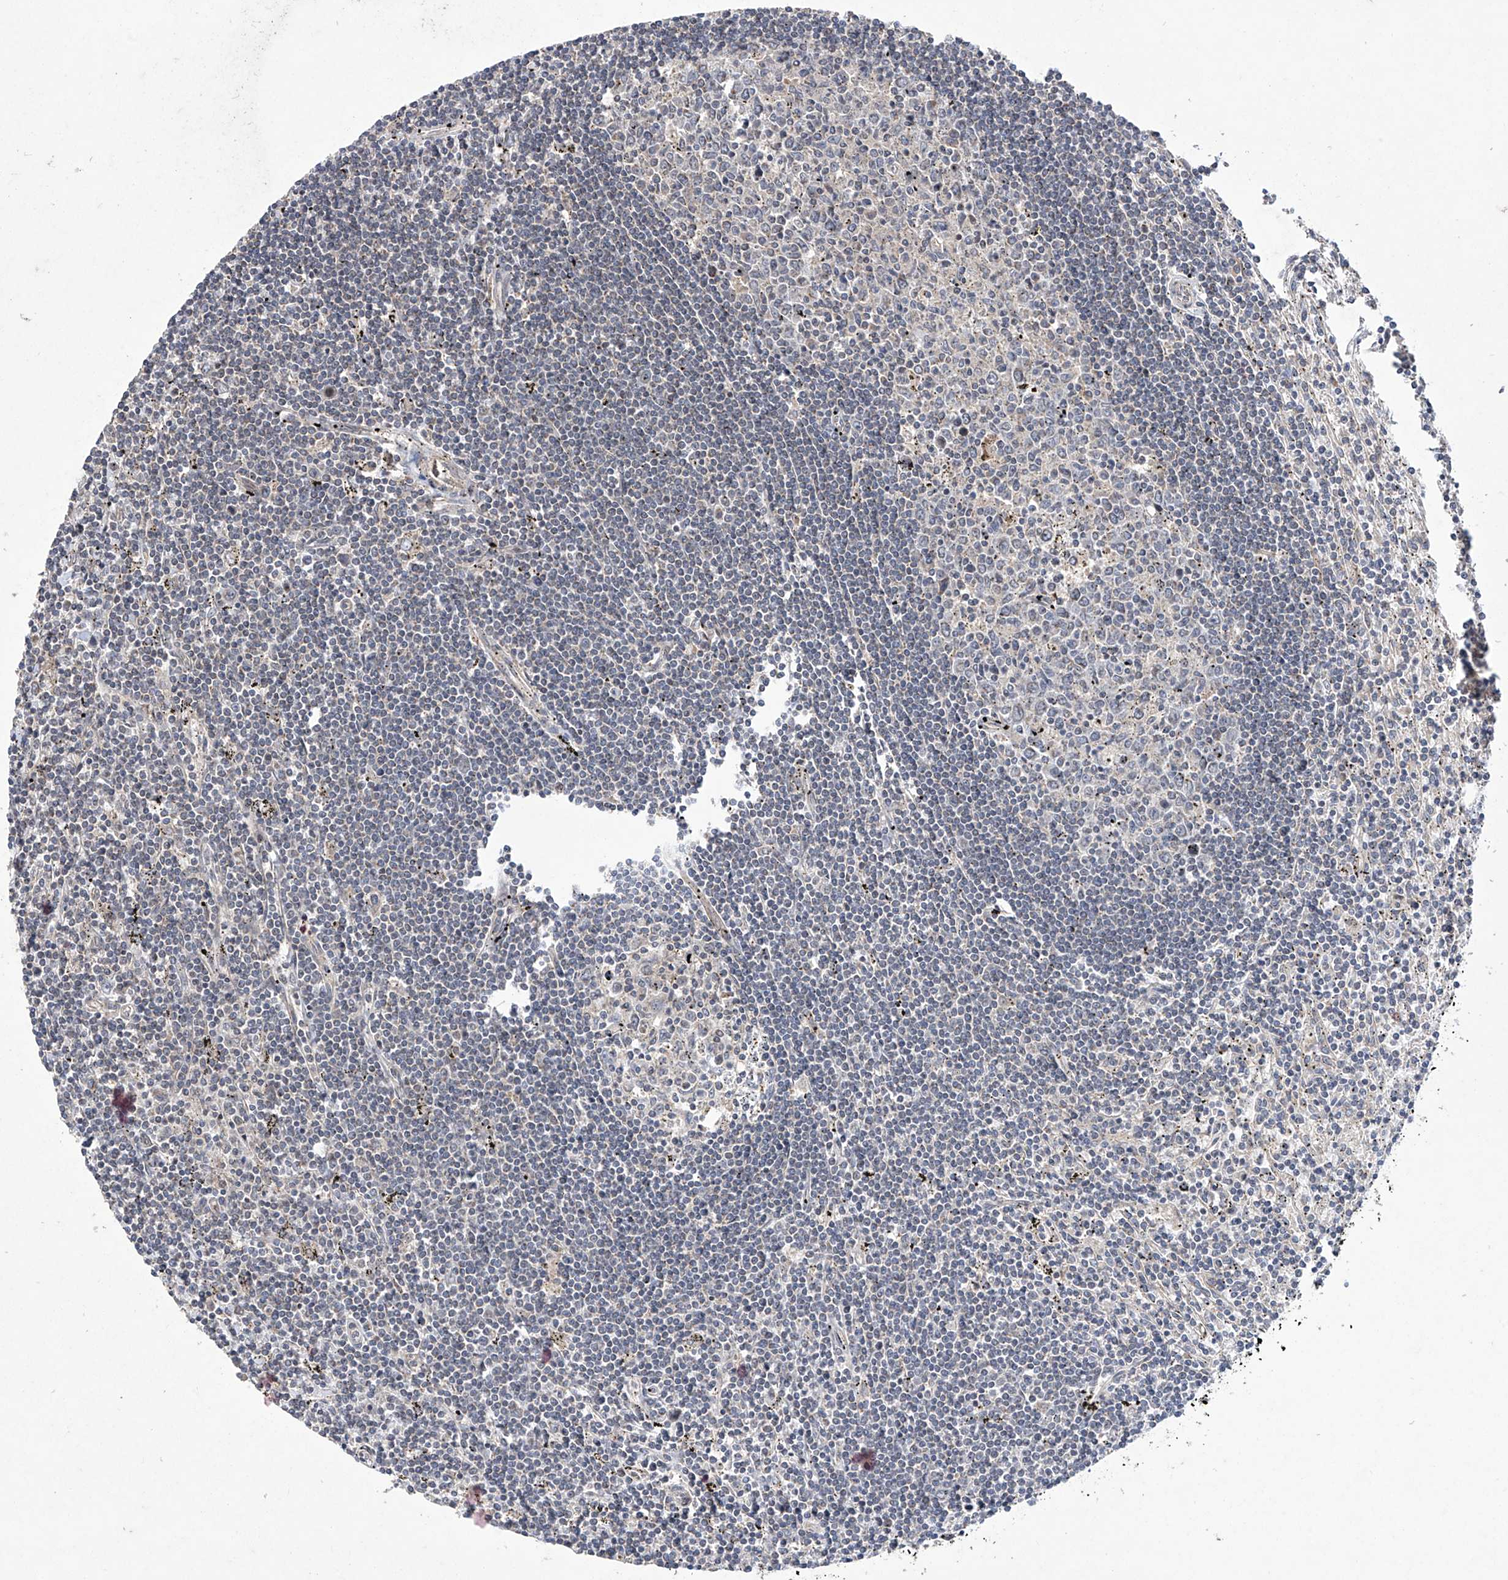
{"staining": {"intensity": "negative", "quantity": "none", "location": "none"}, "tissue": "lymphoma", "cell_type": "Tumor cells", "image_type": "cancer", "snomed": [{"axis": "morphology", "description": "Malignant lymphoma, non-Hodgkin's type, Low grade"}, {"axis": "topography", "description": "Spleen"}], "caption": "This is an immunohistochemistry (IHC) histopathology image of malignant lymphoma, non-Hodgkin's type (low-grade). There is no positivity in tumor cells.", "gene": "TRIM60", "patient": {"sex": "male", "age": 76}}